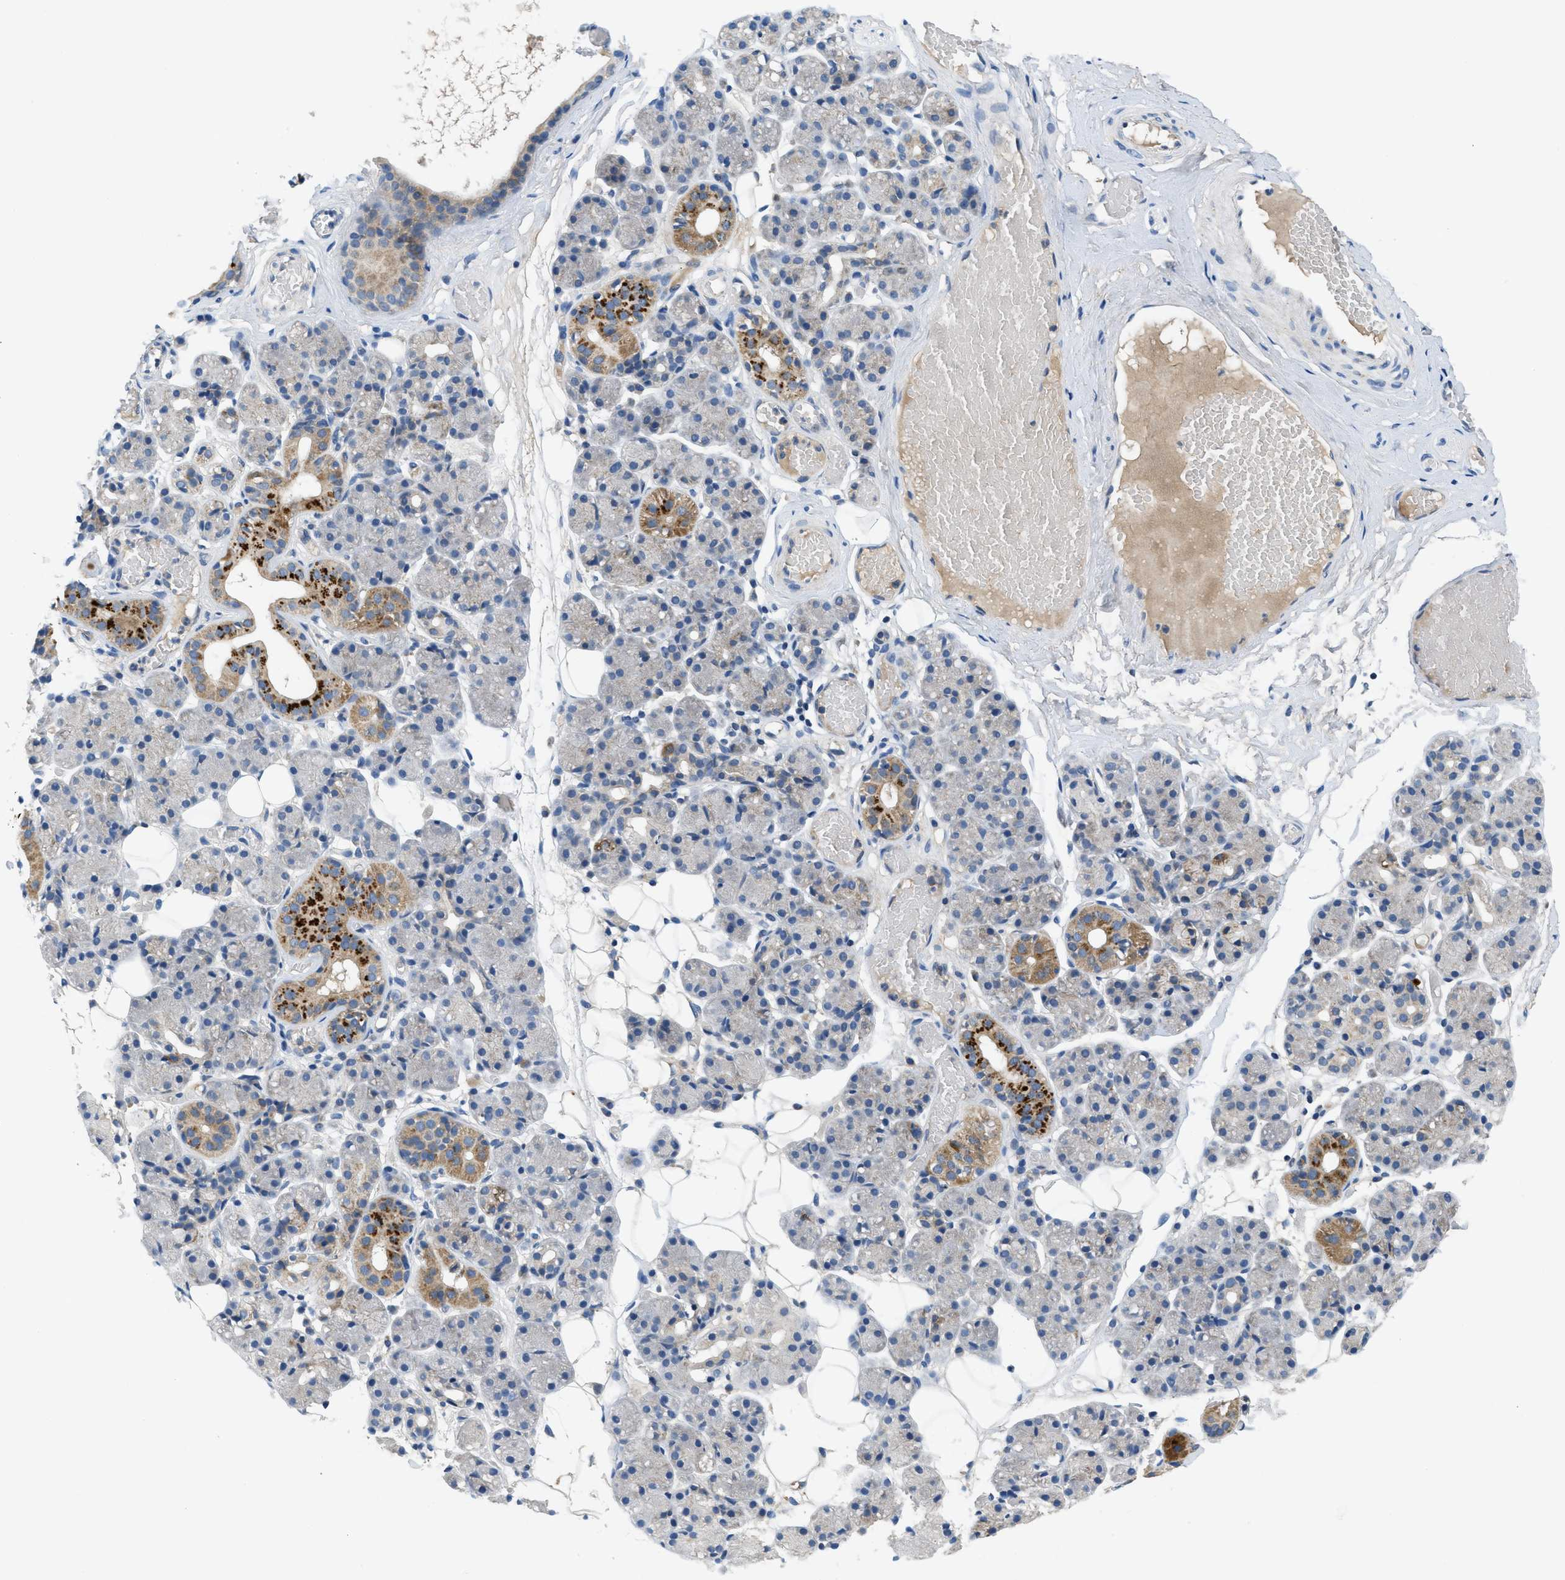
{"staining": {"intensity": "strong", "quantity": "<25%", "location": "cytoplasmic/membranous"}, "tissue": "salivary gland", "cell_type": "Glandular cells", "image_type": "normal", "snomed": [{"axis": "morphology", "description": "Normal tissue, NOS"}, {"axis": "topography", "description": "Salivary gland"}], "caption": "The histopathology image demonstrates immunohistochemical staining of normal salivary gland. There is strong cytoplasmic/membranous expression is appreciated in approximately <25% of glandular cells.", "gene": "PNKD", "patient": {"sex": "male", "age": 63}}